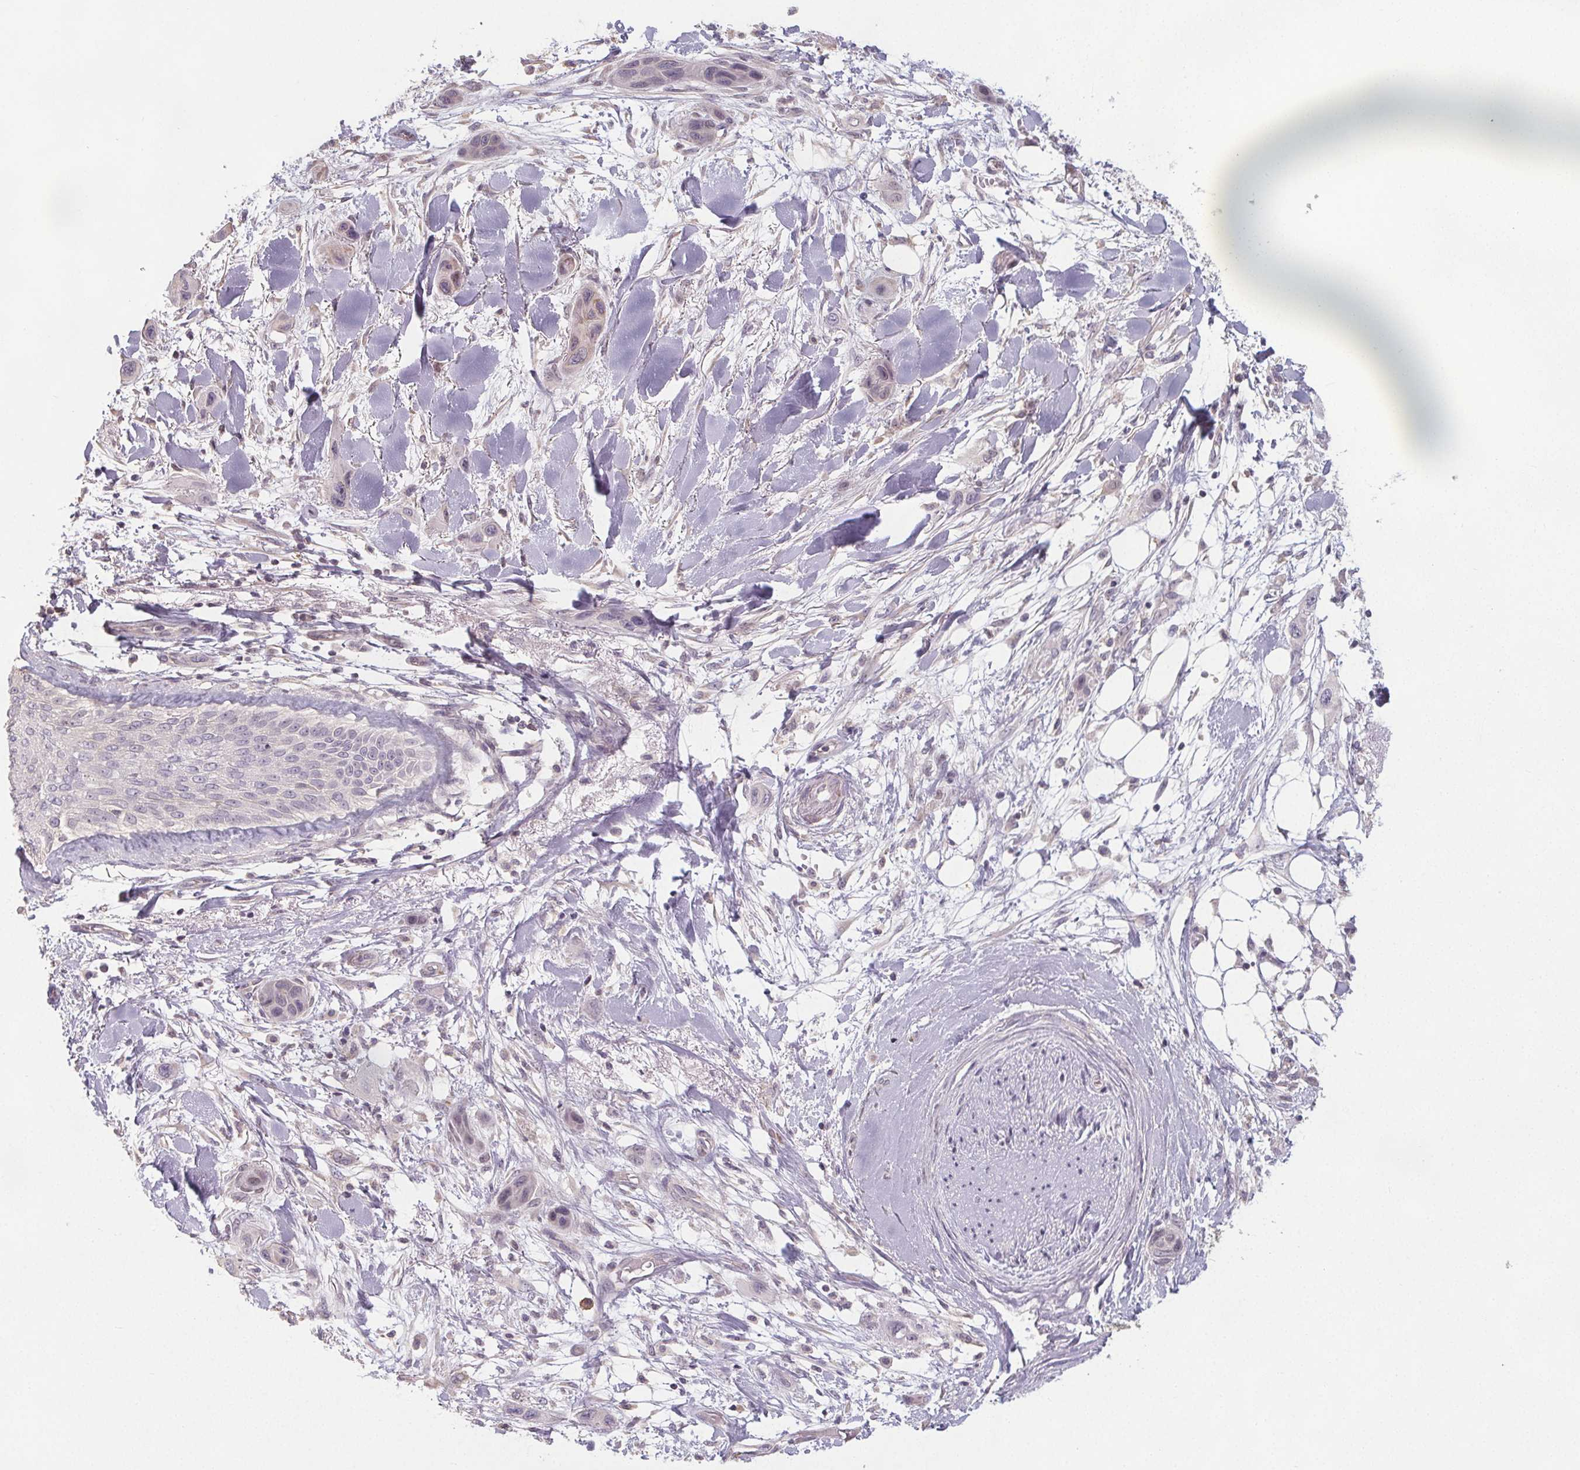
{"staining": {"intensity": "negative", "quantity": "none", "location": "none"}, "tissue": "skin cancer", "cell_type": "Tumor cells", "image_type": "cancer", "snomed": [{"axis": "morphology", "description": "Squamous cell carcinoma, NOS"}, {"axis": "topography", "description": "Skin"}], "caption": "Immunohistochemical staining of skin cancer (squamous cell carcinoma) demonstrates no significant staining in tumor cells.", "gene": "SLC26A2", "patient": {"sex": "male", "age": 79}}